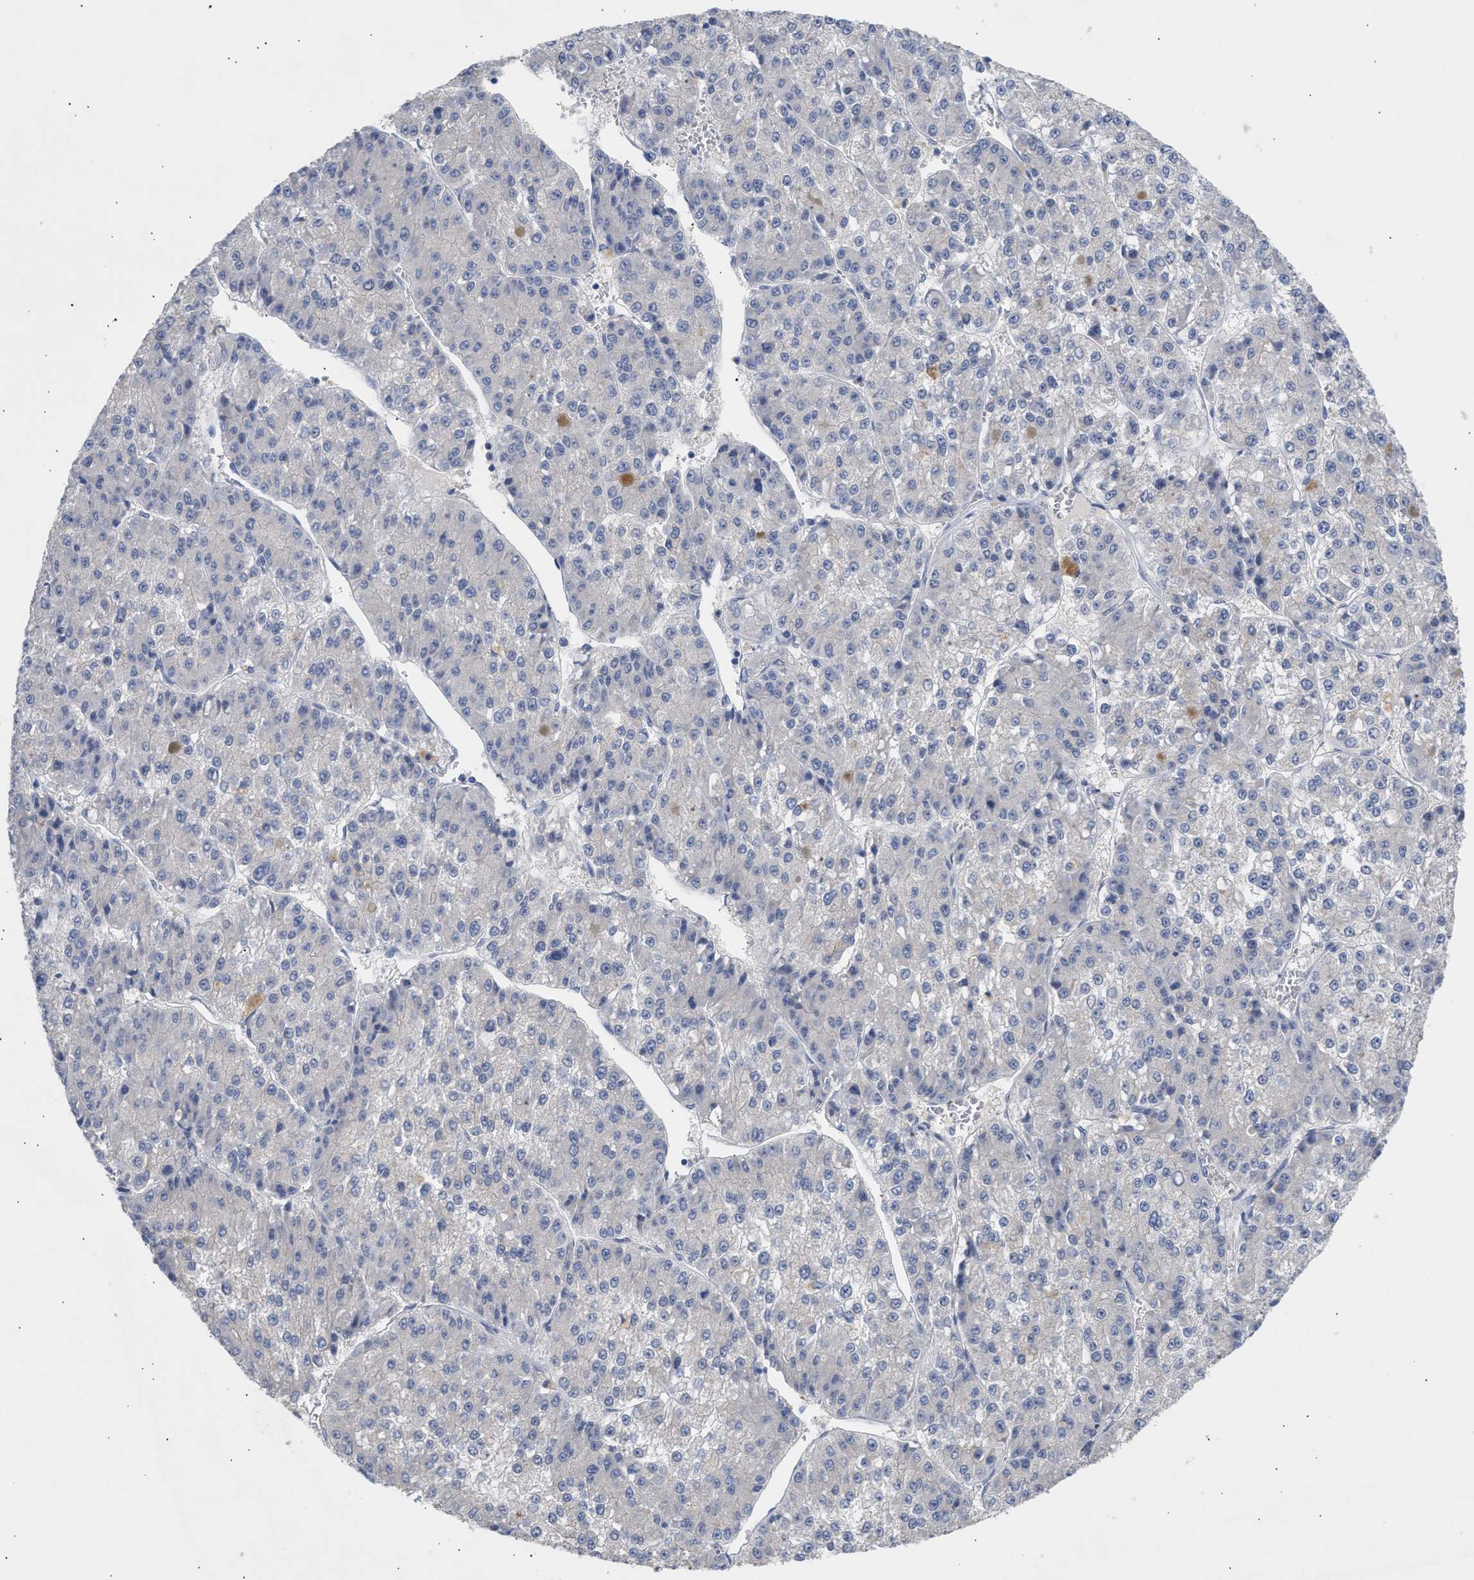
{"staining": {"intensity": "negative", "quantity": "none", "location": "none"}, "tissue": "liver cancer", "cell_type": "Tumor cells", "image_type": "cancer", "snomed": [{"axis": "morphology", "description": "Carcinoma, Hepatocellular, NOS"}, {"axis": "topography", "description": "Liver"}], "caption": "Micrograph shows no significant protein staining in tumor cells of hepatocellular carcinoma (liver).", "gene": "SELENOM", "patient": {"sex": "female", "age": 73}}